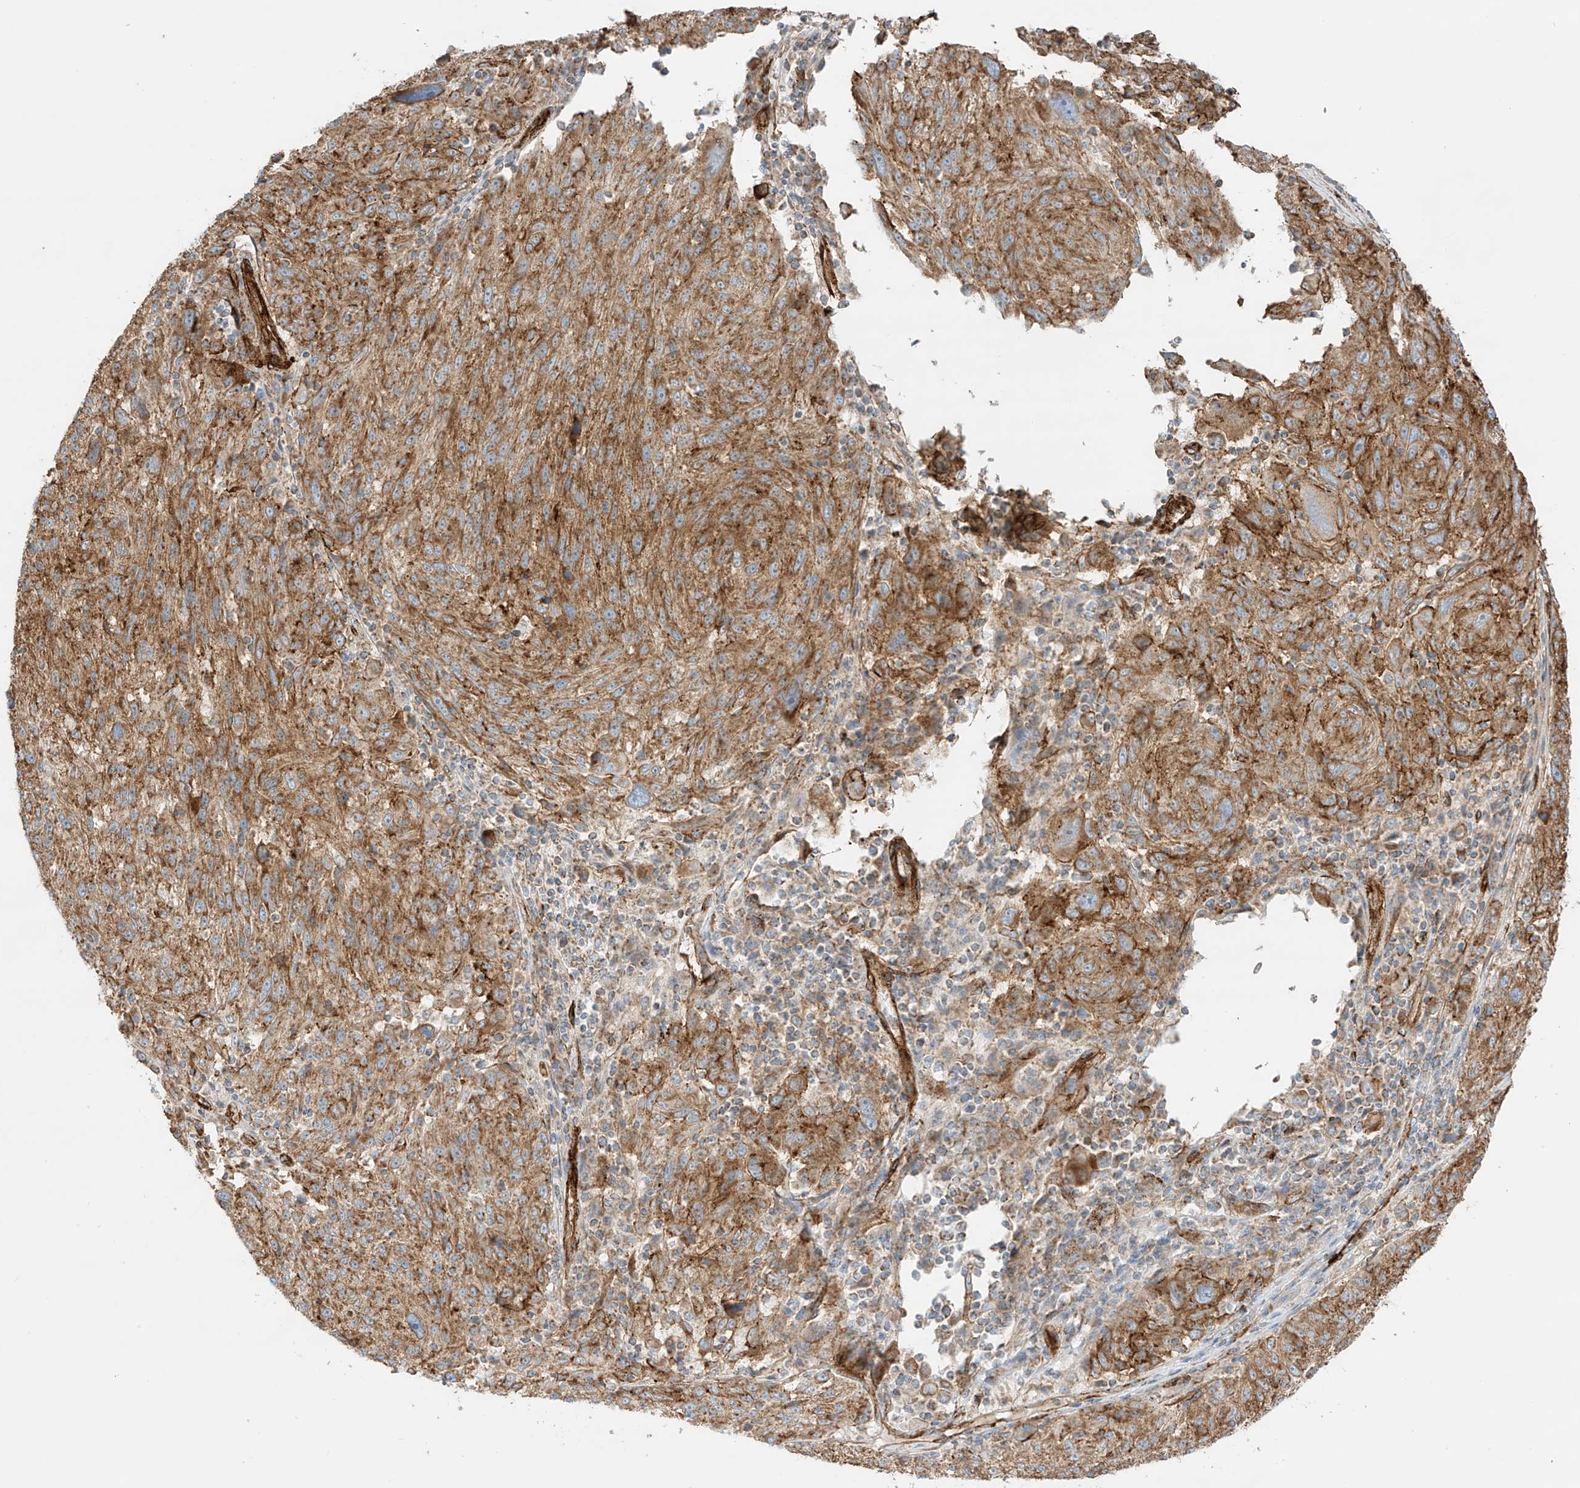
{"staining": {"intensity": "moderate", "quantity": ">75%", "location": "cytoplasmic/membranous"}, "tissue": "melanoma", "cell_type": "Tumor cells", "image_type": "cancer", "snomed": [{"axis": "morphology", "description": "Malignant melanoma, NOS"}, {"axis": "topography", "description": "Skin"}], "caption": "IHC (DAB) staining of human malignant melanoma exhibits moderate cytoplasmic/membranous protein staining in approximately >75% of tumor cells.", "gene": "ABCB7", "patient": {"sex": "male", "age": 53}}